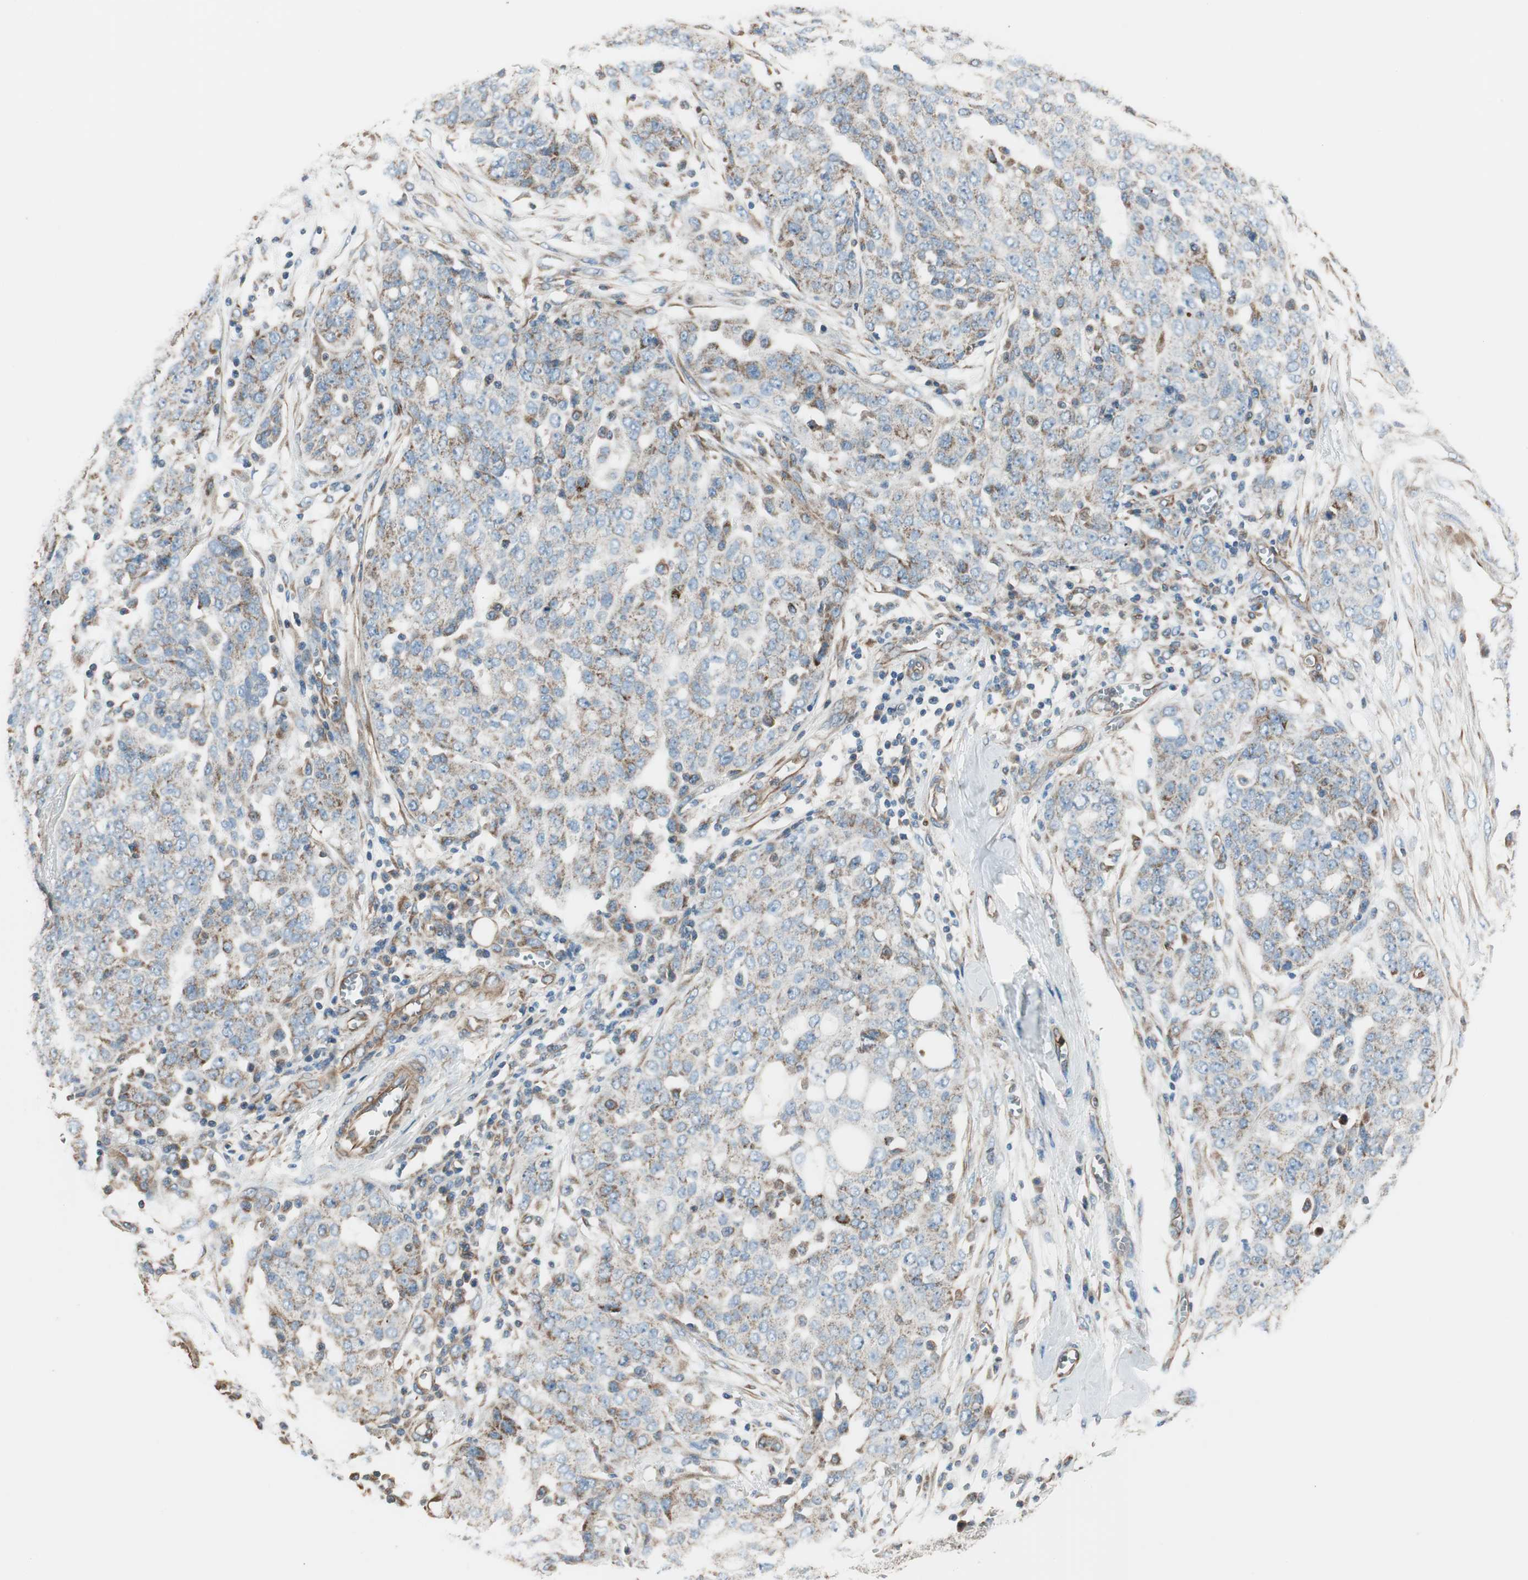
{"staining": {"intensity": "weak", "quantity": "25%-75%", "location": "cytoplasmic/membranous"}, "tissue": "ovarian cancer", "cell_type": "Tumor cells", "image_type": "cancer", "snomed": [{"axis": "morphology", "description": "Cystadenocarcinoma, serous, NOS"}, {"axis": "topography", "description": "Soft tissue"}, {"axis": "topography", "description": "Ovary"}], "caption": "IHC (DAB (3,3'-diaminobenzidine)) staining of ovarian cancer exhibits weak cytoplasmic/membranous protein staining in about 25%-75% of tumor cells. (Stains: DAB in brown, nuclei in blue, Microscopy: brightfield microscopy at high magnification).", "gene": "SRCIN1", "patient": {"sex": "female", "age": 57}}